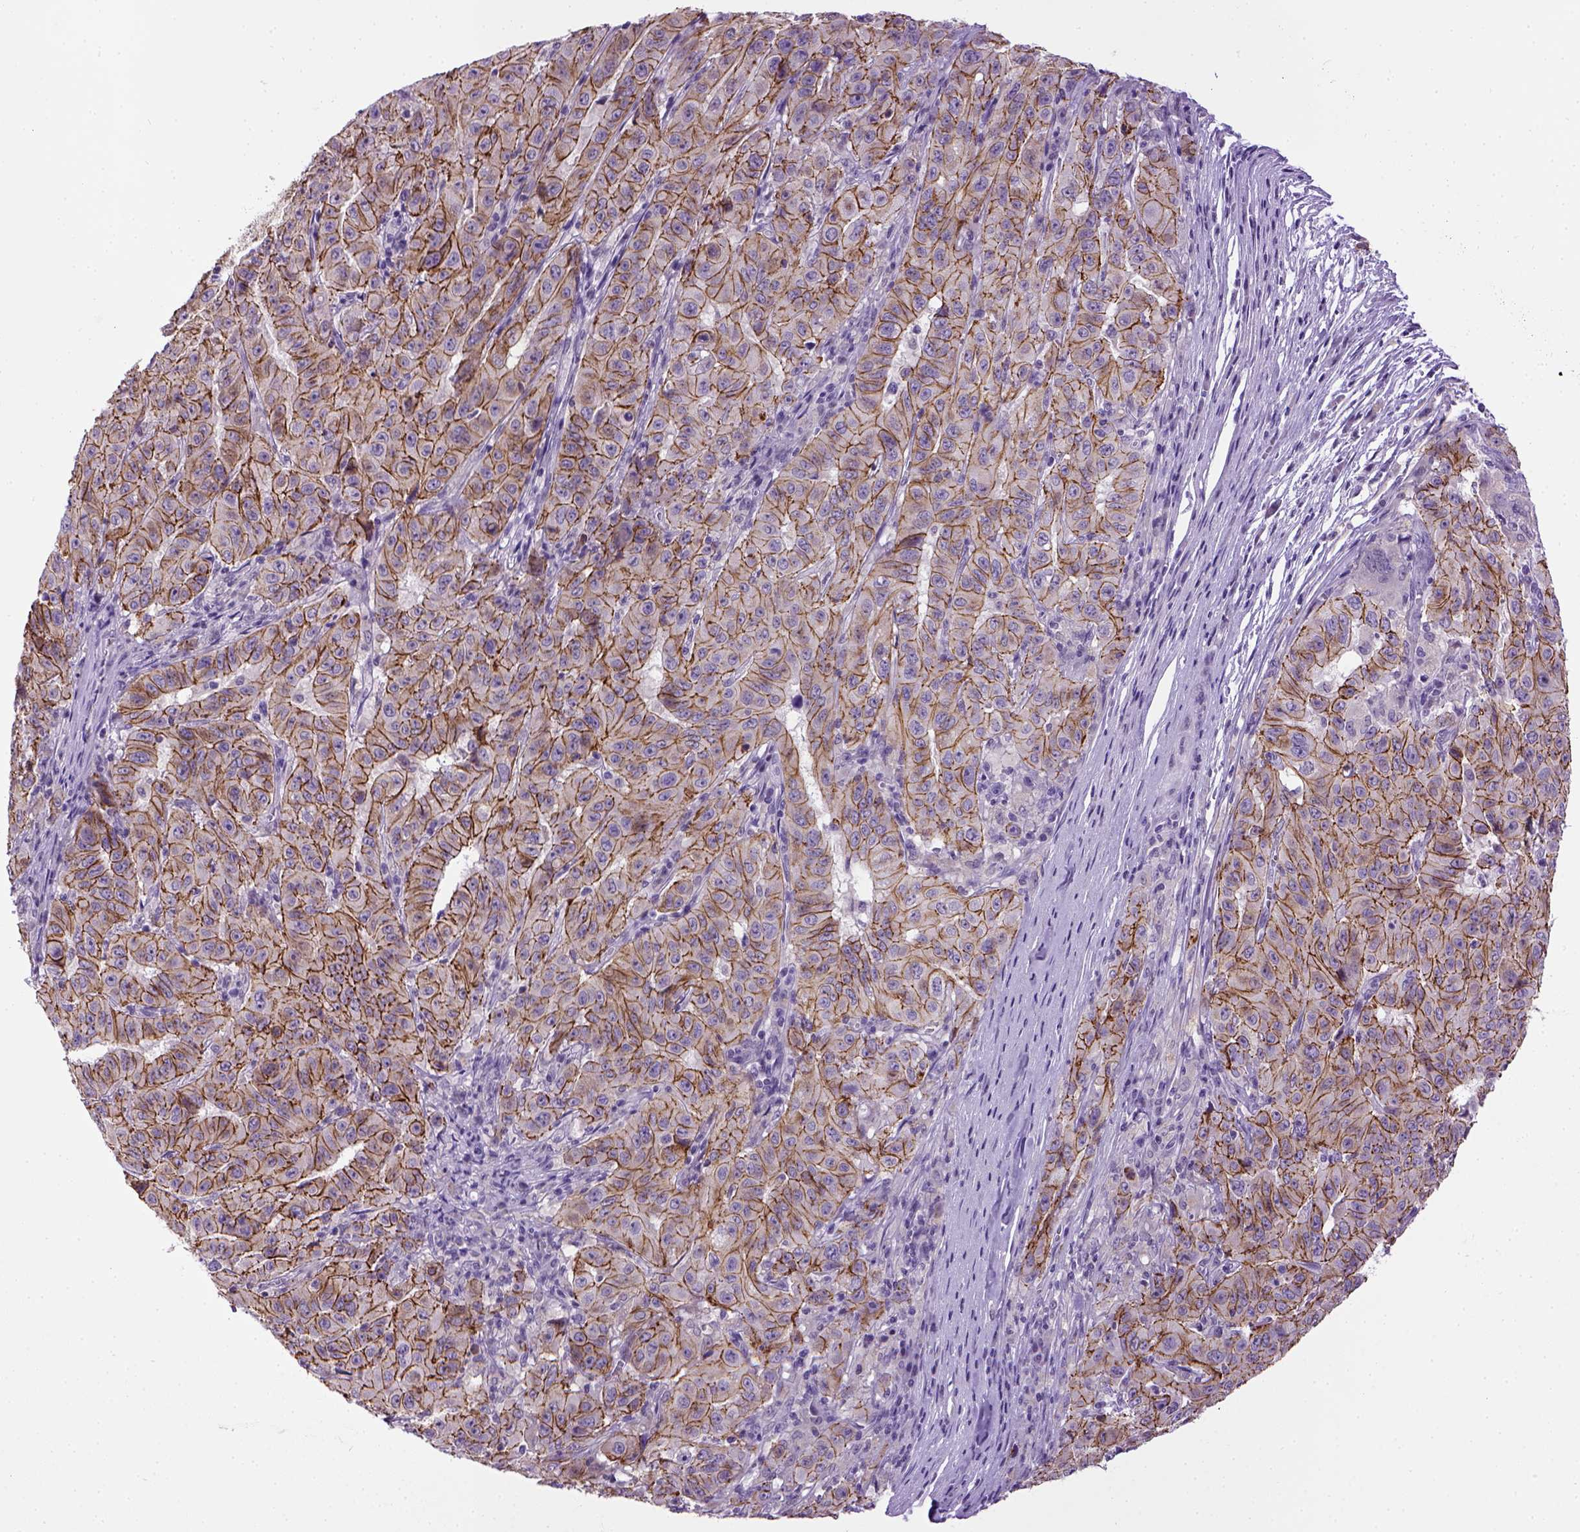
{"staining": {"intensity": "strong", "quantity": ">75%", "location": "cytoplasmic/membranous"}, "tissue": "pancreatic cancer", "cell_type": "Tumor cells", "image_type": "cancer", "snomed": [{"axis": "morphology", "description": "Adenocarcinoma, NOS"}, {"axis": "topography", "description": "Pancreas"}], "caption": "Adenocarcinoma (pancreatic) tissue demonstrates strong cytoplasmic/membranous expression in approximately >75% of tumor cells, visualized by immunohistochemistry.", "gene": "CDH1", "patient": {"sex": "male", "age": 63}}